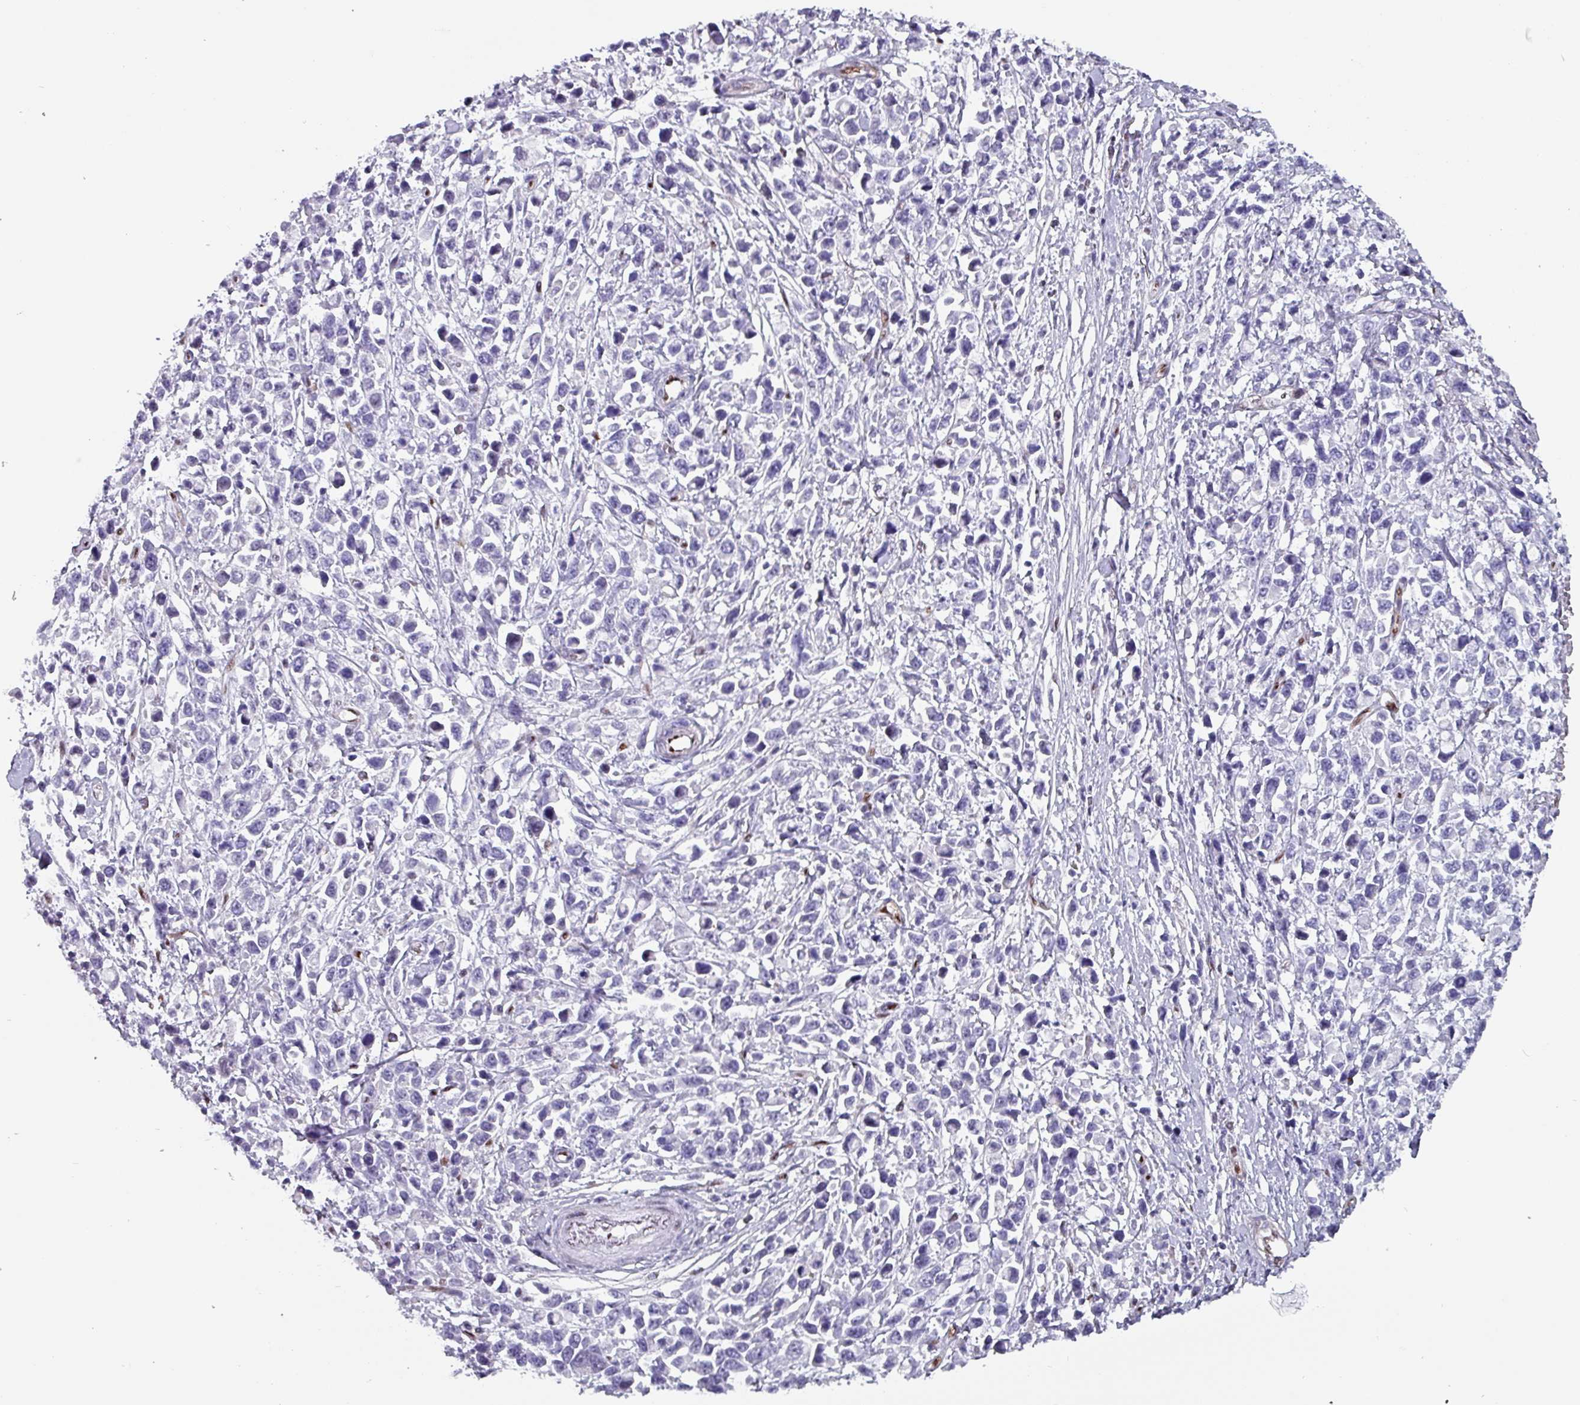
{"staining": {"intensity": "negative", "quantity": "none", "location": "none"}, "tissue": "stomach cancer", "cell_type": "Tumor cells", "image_type": "cancer", "snomed": [{"axis": "morphology", "description": "Adenocarcinoma, NOS"}, {"axis": "topography", "description": "Stomach"}], "caption": "The immunohistochemistry (IHC) micrograph has no significant expression in tumor cells of stomach adenocarcinoma tissue.", "gene": "ZNF816-ZNF321P", "patient": {"sex": "female", "age": 81}}